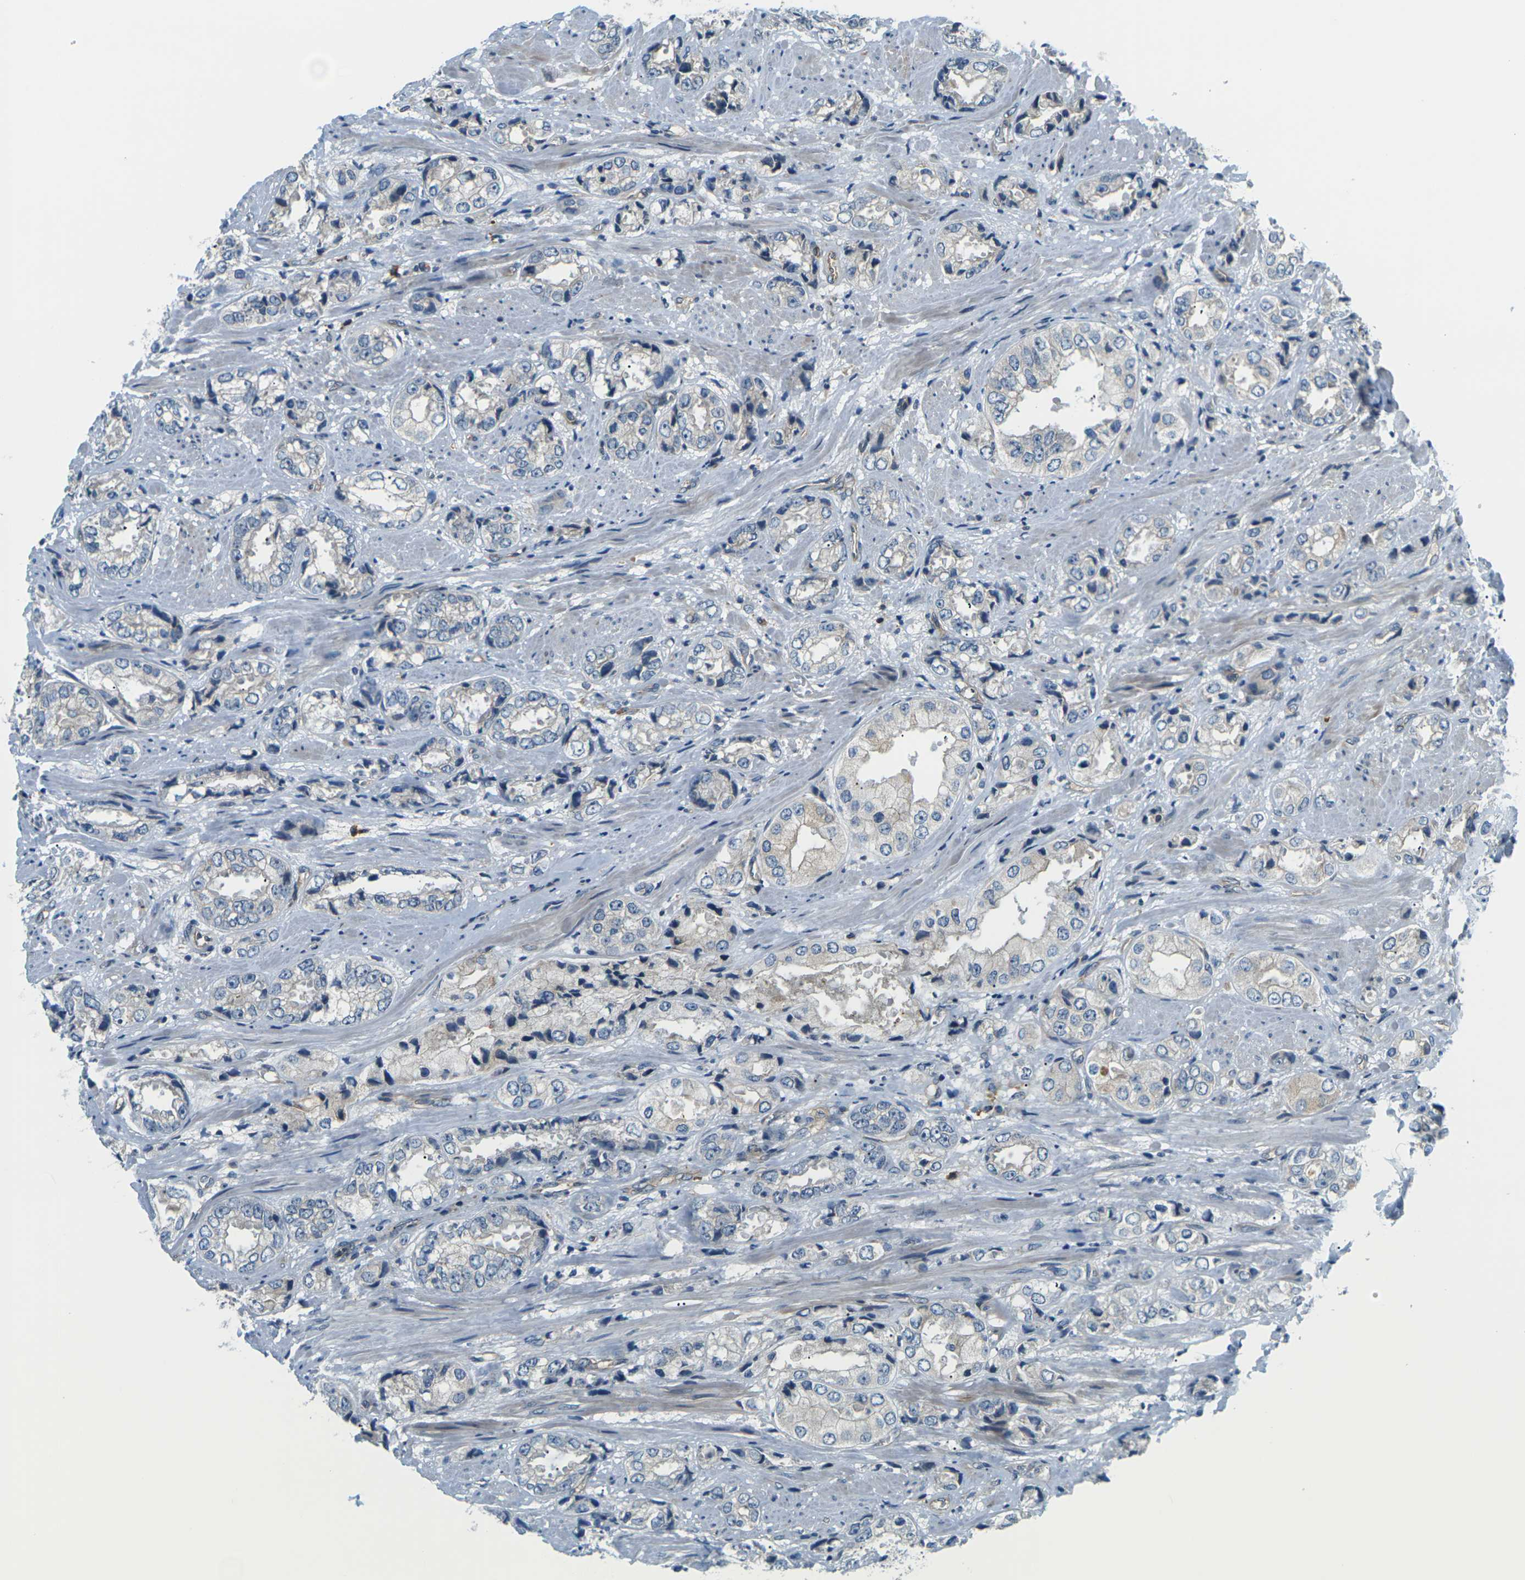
{"staining": {"intensity": "negative", "quantity": "none", "location": "none"}, "tissue": "prostate cancer", "cell_type": "Tumor cells", "image_type": "cancer", "snomed": [{"axis": "morphology", "description": "Adenocarcinoma, High grade"}, {"axis": "topography", "description": "Prostate"}], "caption": "Tumor cells are negative for protein expression in human prostate cancer.", "gene": "SLC13A3", "patient": {"sex": "male", "age": 61}}